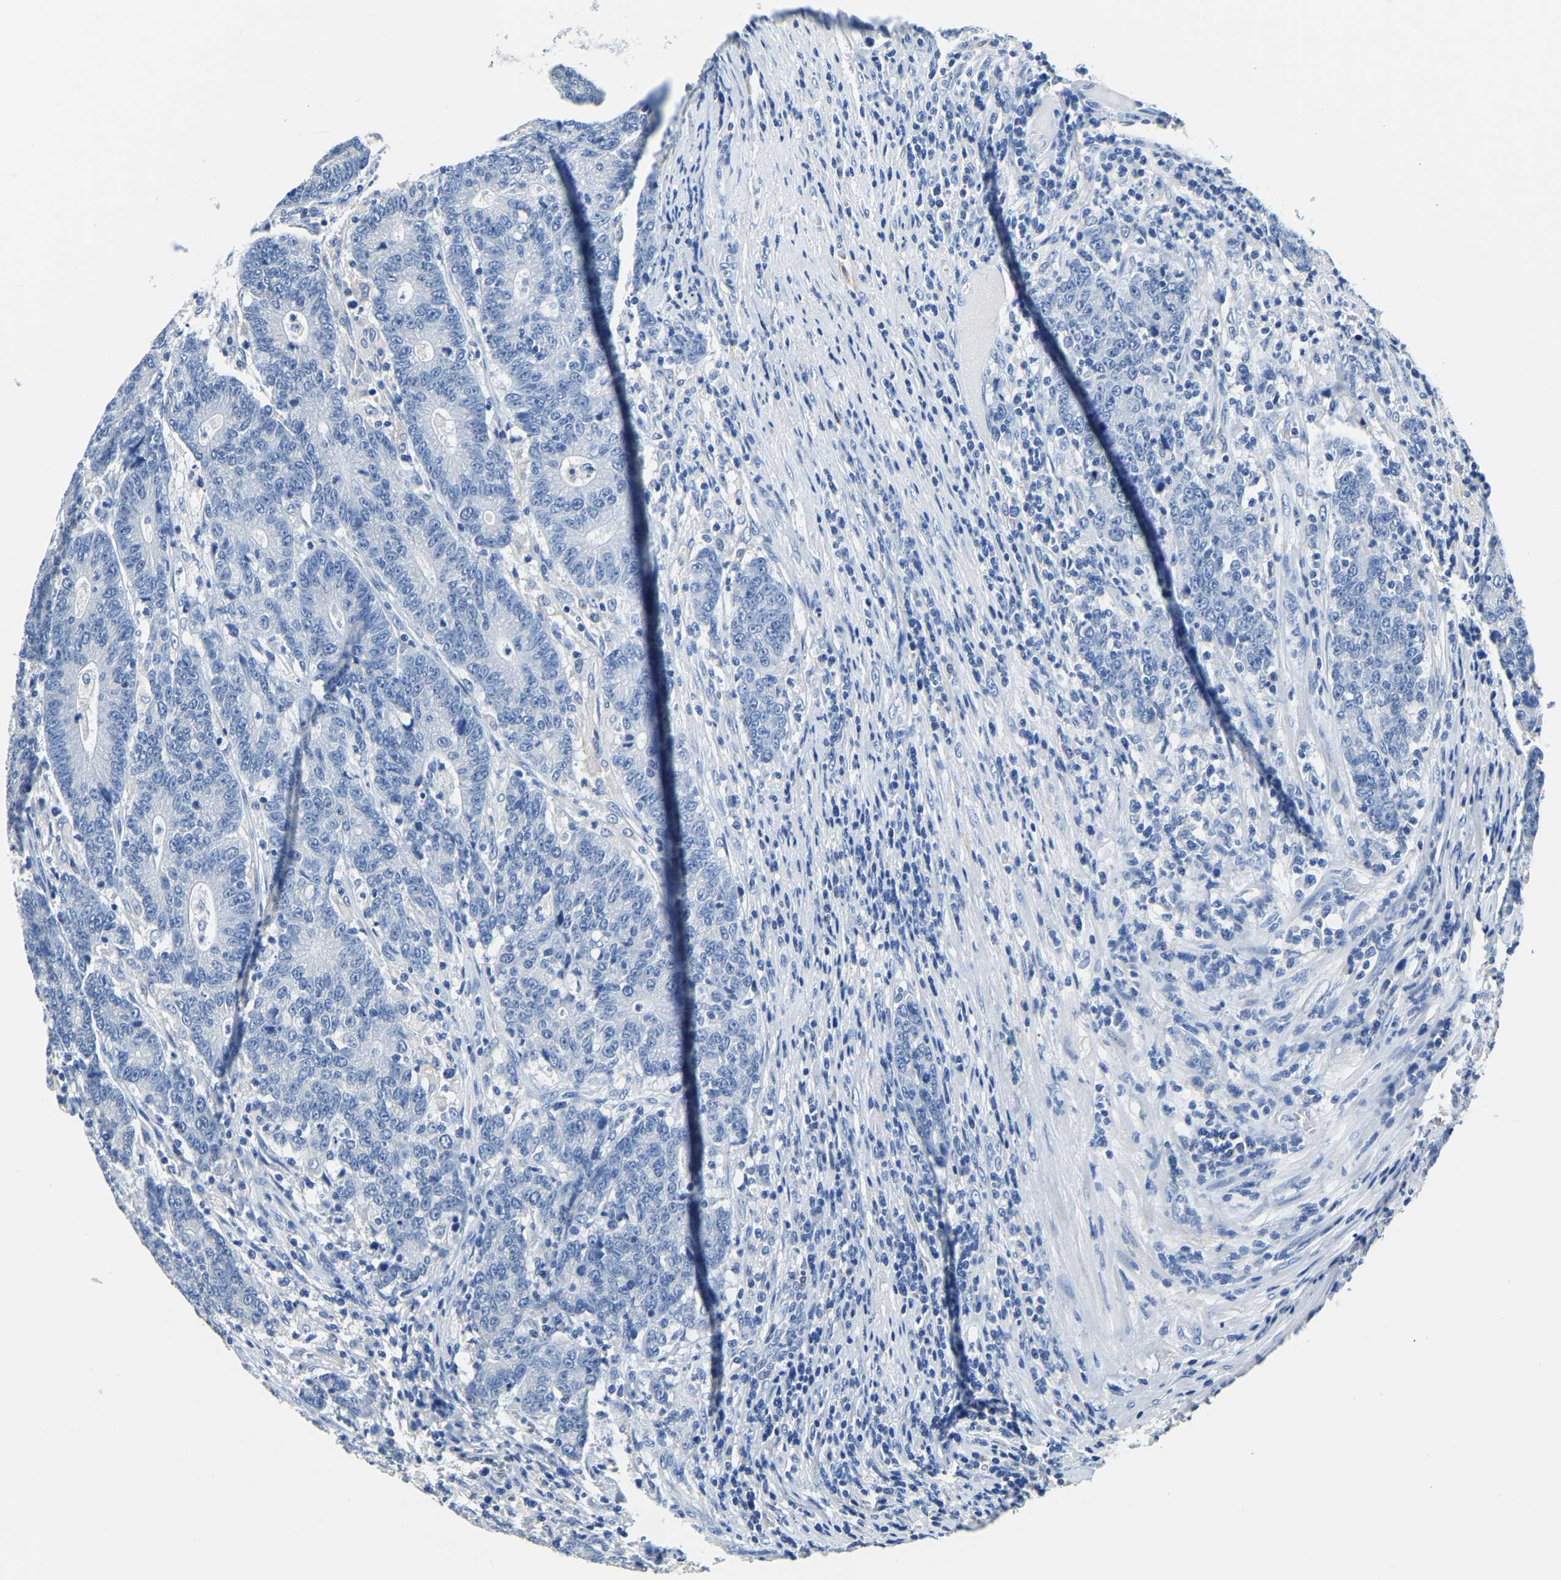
{"staining": {"intensity": "negative", "quantity": "none", "location": "none"}, "tissue": "colorectal cancer", "cell_type": "Tumor cells", "image_type": "cancer", "snomed": [{"axis": "morphology", "description": "Normal tissue, NOS"}, {"axis": "morphology", "description": "Adenocarcinoma, NOS"}, {"axis": "topography", "description": "Colon"}], "caption": "Image shows no significant protein expression in tumor cells of colorectal cancer.", "gene": "ZDHHC13", "patient": {"sex": "female", "age": 75}}